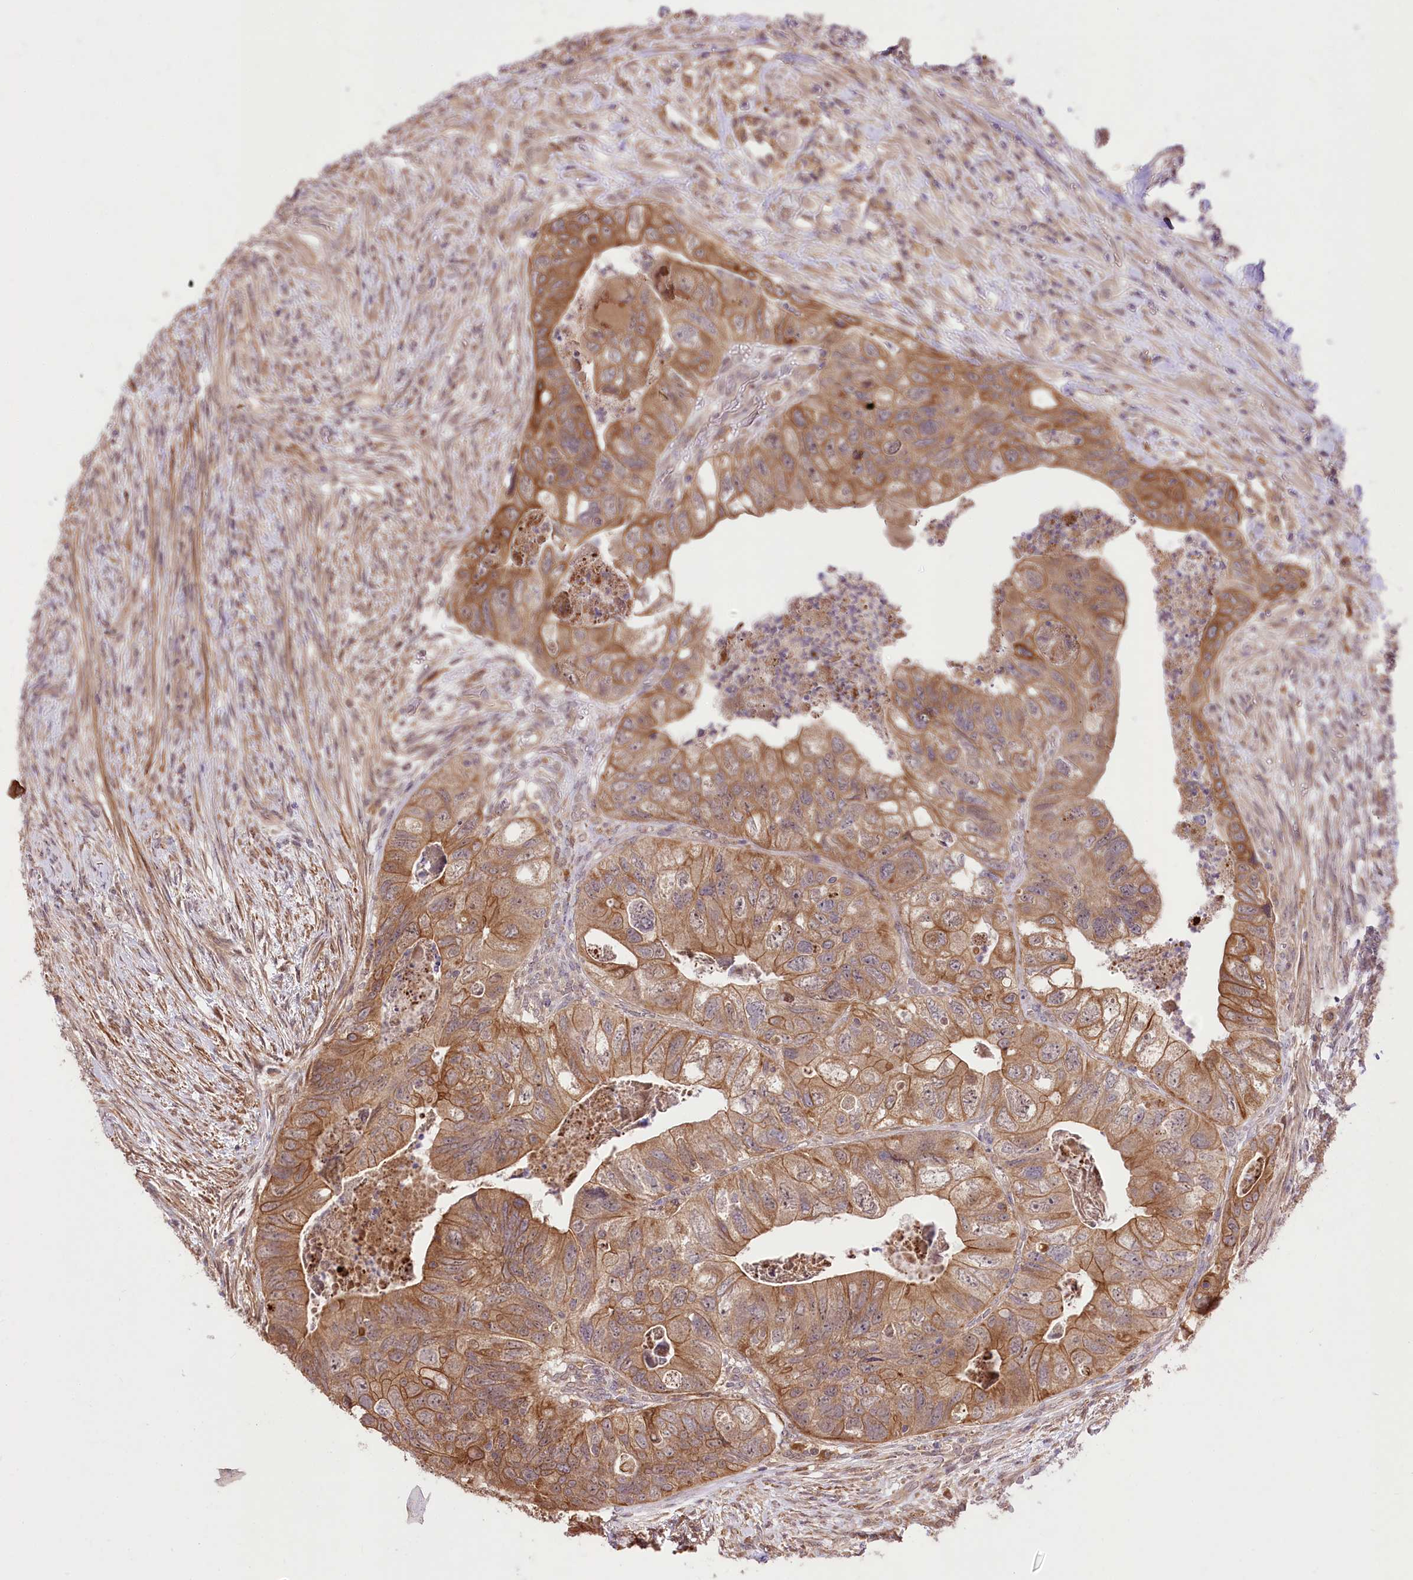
{"staining": {"intensity": "moderate", "quantity": ">75%", "location": "cytoplasmic/membranous"}, "tissue": "colorectal cancer", "cell_type": "Tumor cells", "image_type": "cancer", "snomed": [{"axis": "morphology", "description": "Adenocarcinoma, NOS"}, {"axis": "topography", "description": "Rectum"}], "caption": "High-magnification brightfield microscopy of colorectal cancer stained with DAB (brown) and counterstained with hematoxylin (blue). tumor cells exhibit moderate cytoplasmic/membranous staining is seen in about>75% of cells.", "gene": "HELT", "patient": {"sex": "male", "age": 63}}